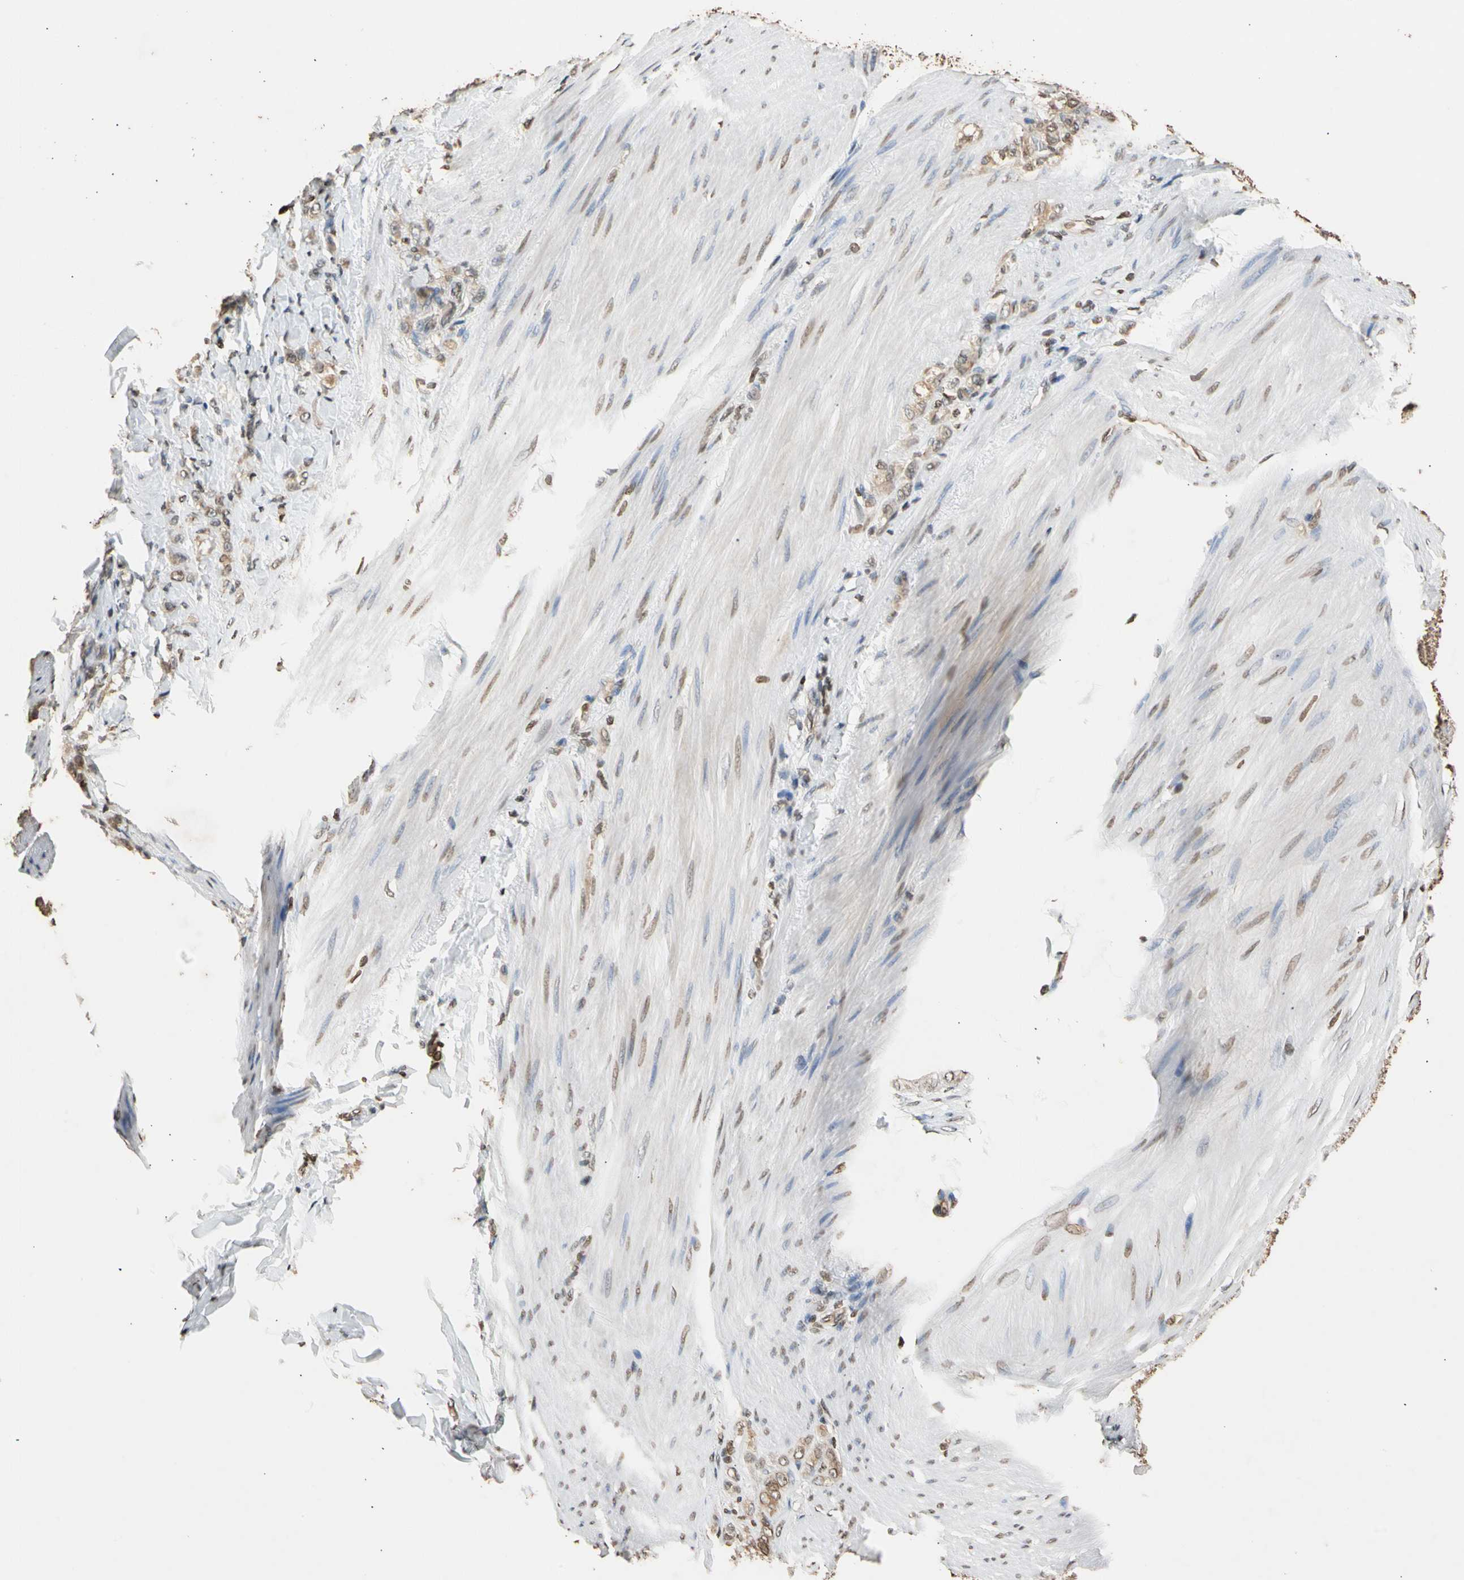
{"staining": {"intensity": "weak", "quantity": "25%-75%", "location": "cytoplasmic/membranous"}, "tissue": "stomach cancer", "cell_type": "Tumor cells", "image_type": "cancer", "snomed": [{"axis": "morphology", "description": "Adenocarcinoma, NOS"}, {"axis": "topography", "description": "Stomach"}], "caption": "The image demonstrates staining of stomach cancer, revealing weak cytoplasmic/membranous protein expression (brown color) within tumor cells.", "gene": "GPX4", "patient": {"sex": "male", "age": 82}}